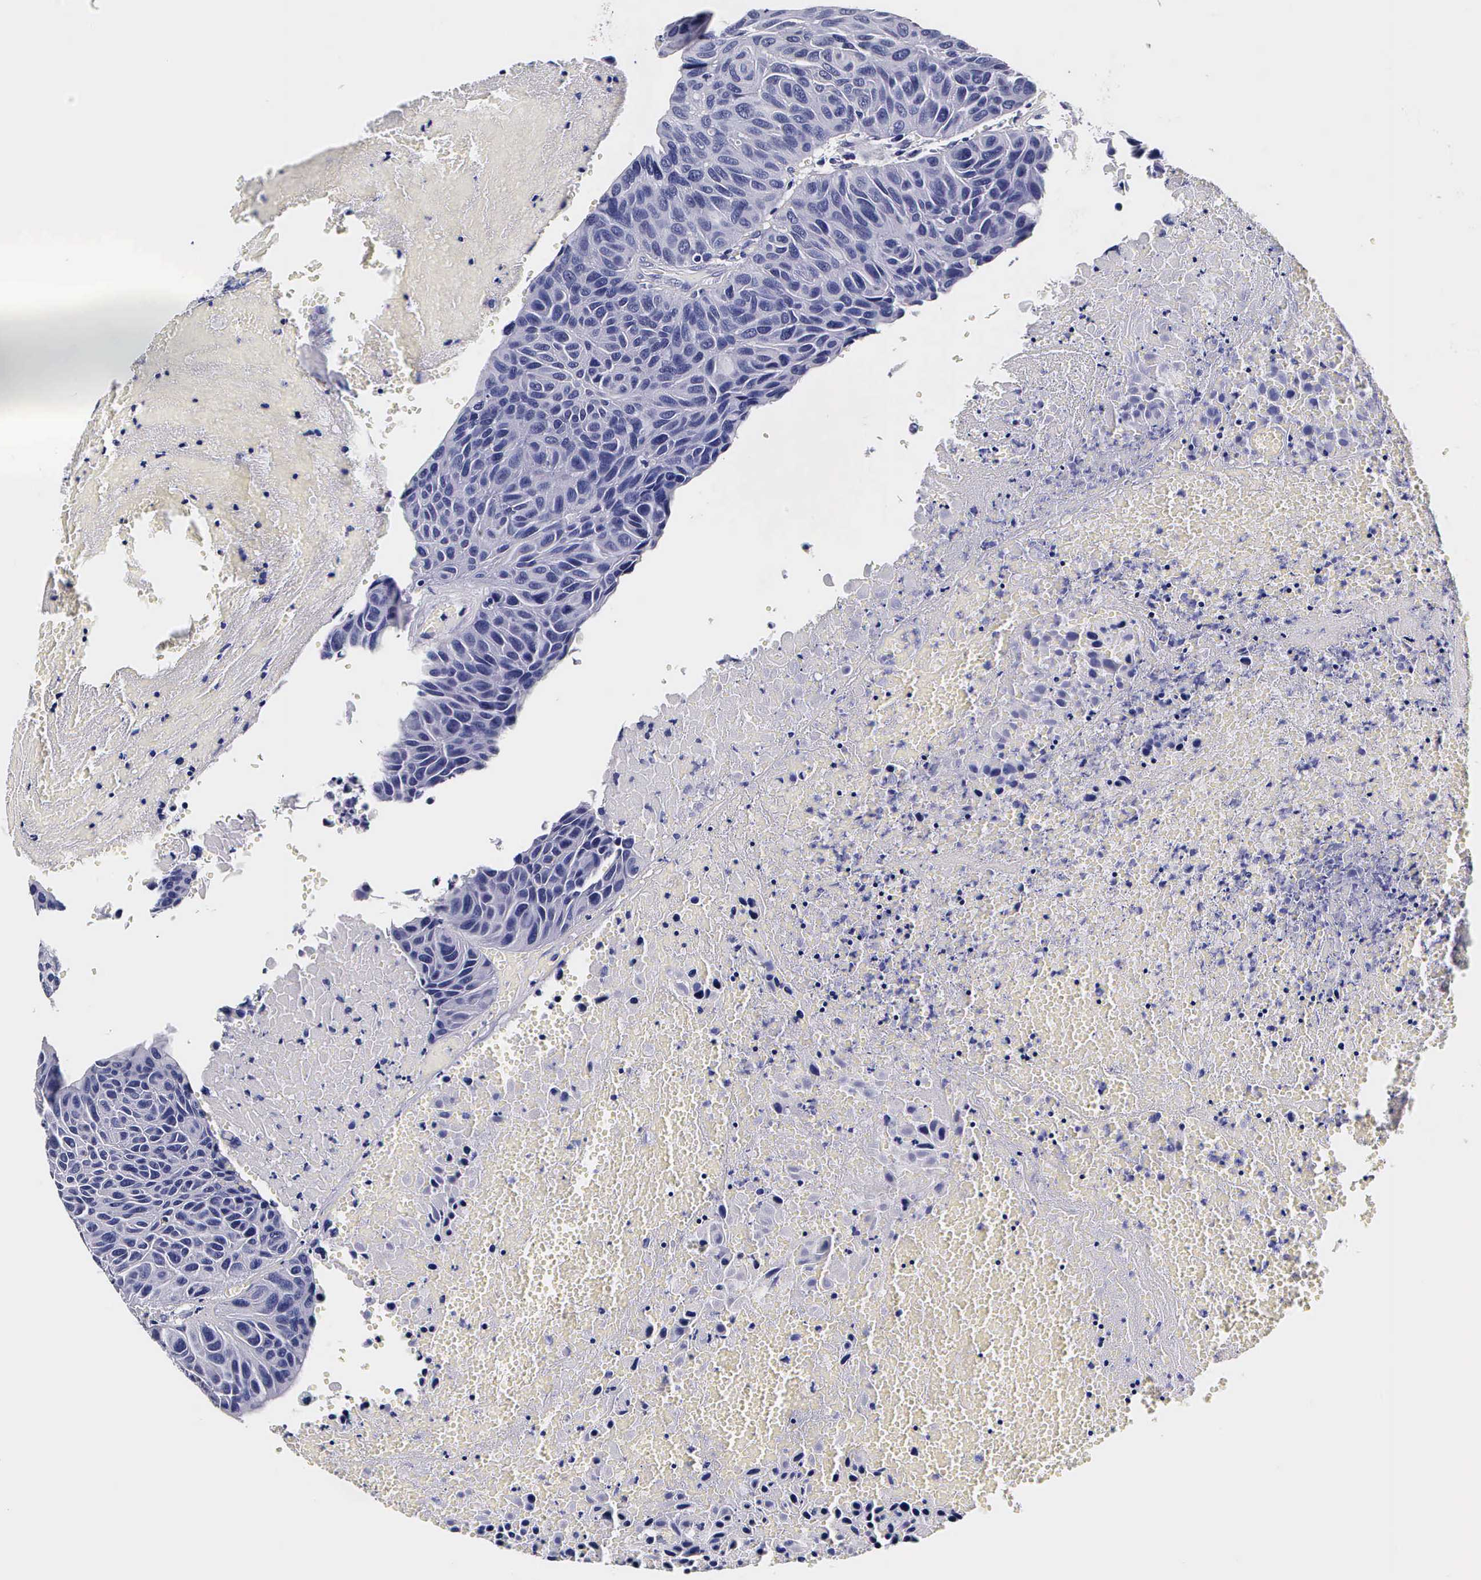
{"staining": {"intensity": "negative", "quantity": "none", "location": "none"}, "tissue": "urothelial cancer", "cell_type": "Tumor cells", "image_type": "cancer", "snomed": [{"axis": "morphology", "description": "Urothelial carcinoma, High grade"}, {"axis": "topography", "description": "Urinary bladder"}], "caption": "IHC image of urothelial cancer stained for a protein (brown), which displays no expression in tumor cells.", "gene": "IAPP", "patient": {"sex": "male", "age": 66}}